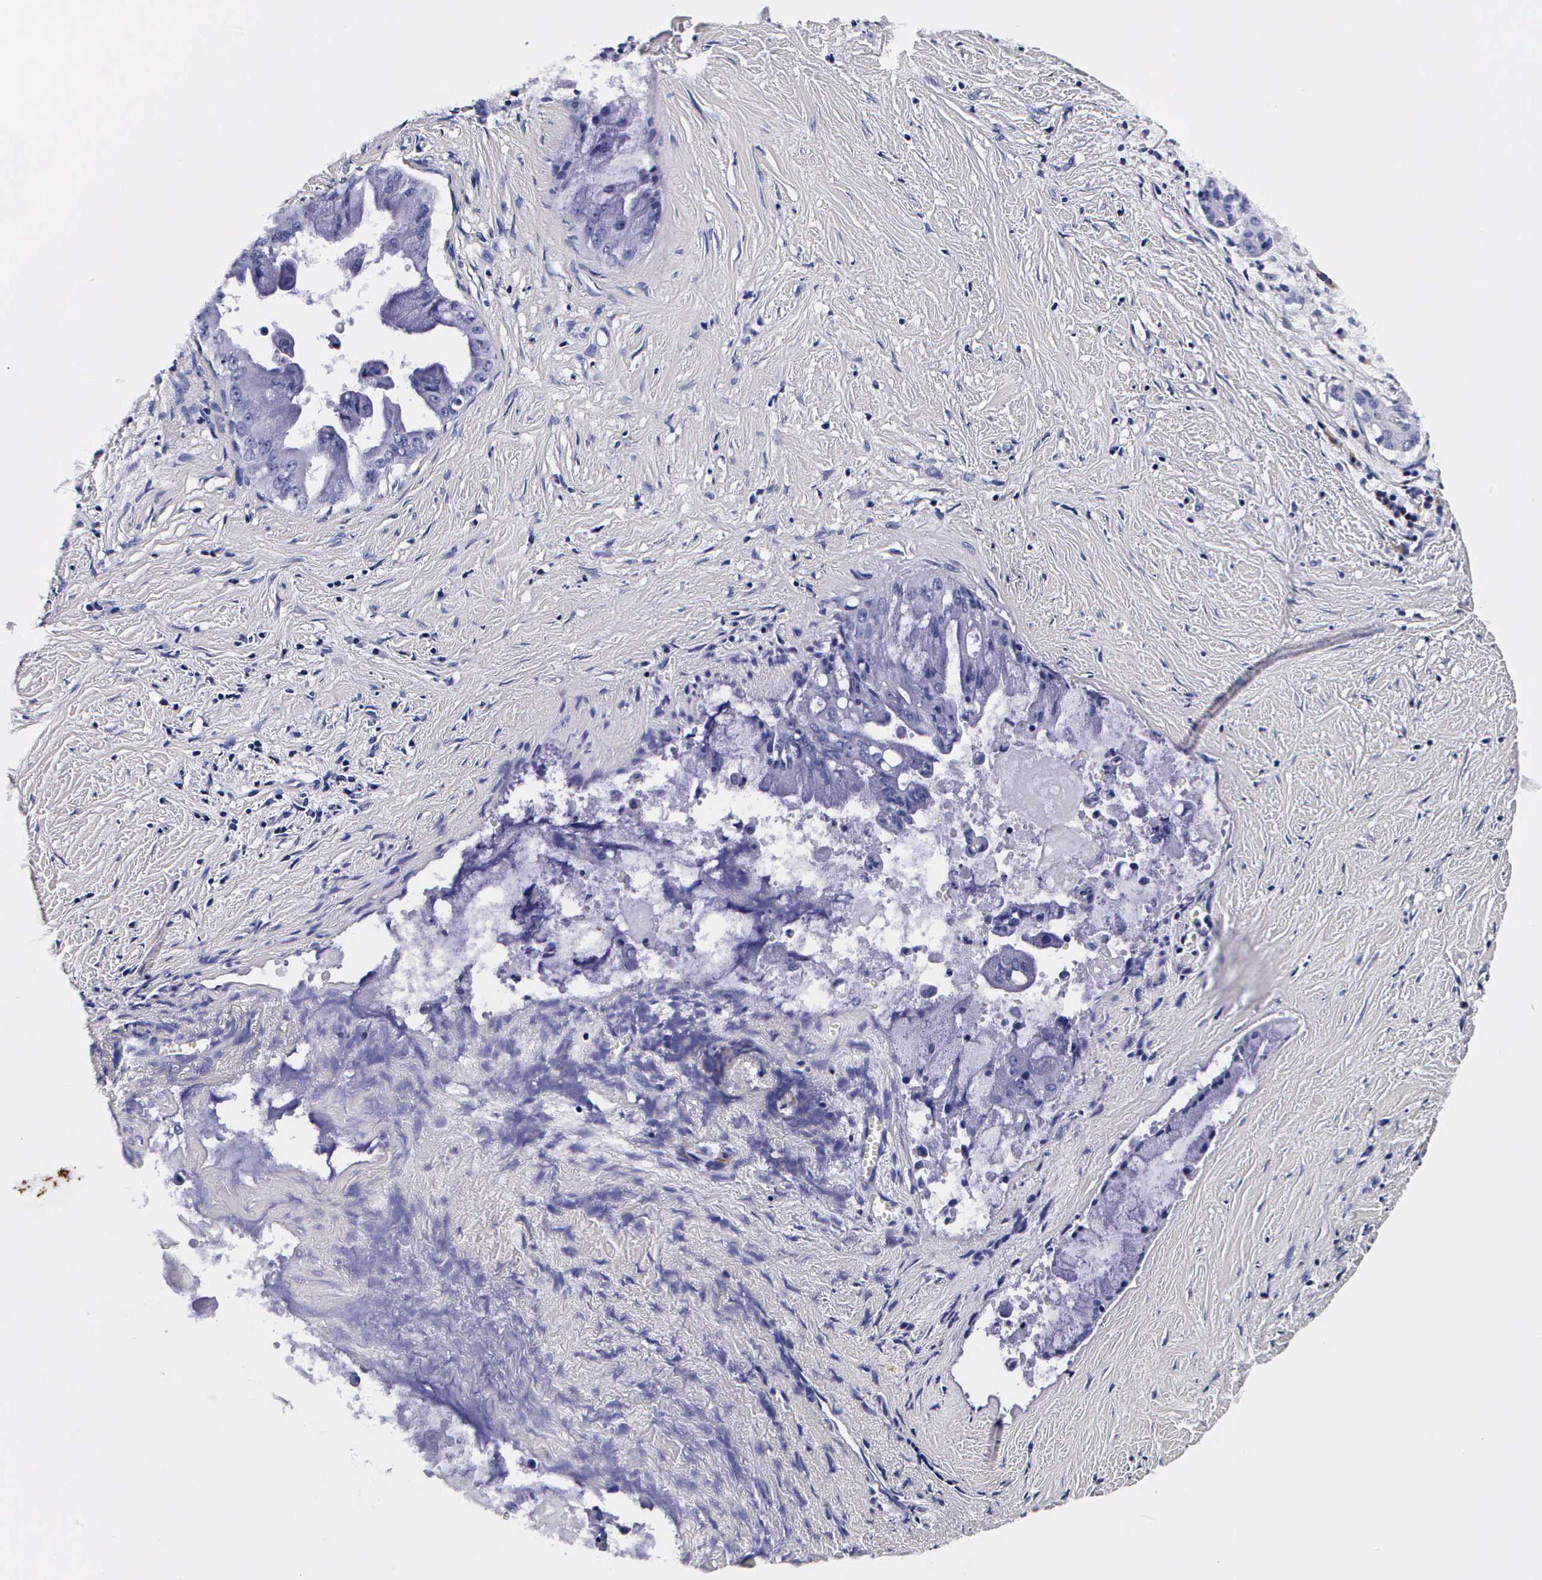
{"staining": {"intensity": "negative", "quantity": "none", "location": "none"}, "tissue": "pancreatic cancer", "cell_type": "Tumor cells", "image_type": "cancer", "snomed": [{"axis": "morphology", "description": "Adenocarcinoma, NOS"}, {"axis": "topography", "description": "Pancreas"}], "caption": "Image shows no protein expression in tumor cells of pancreatic adenocarcinoma tissue.", "gene": "IAPP", "patient": {"sex": "male", "age": 59}}